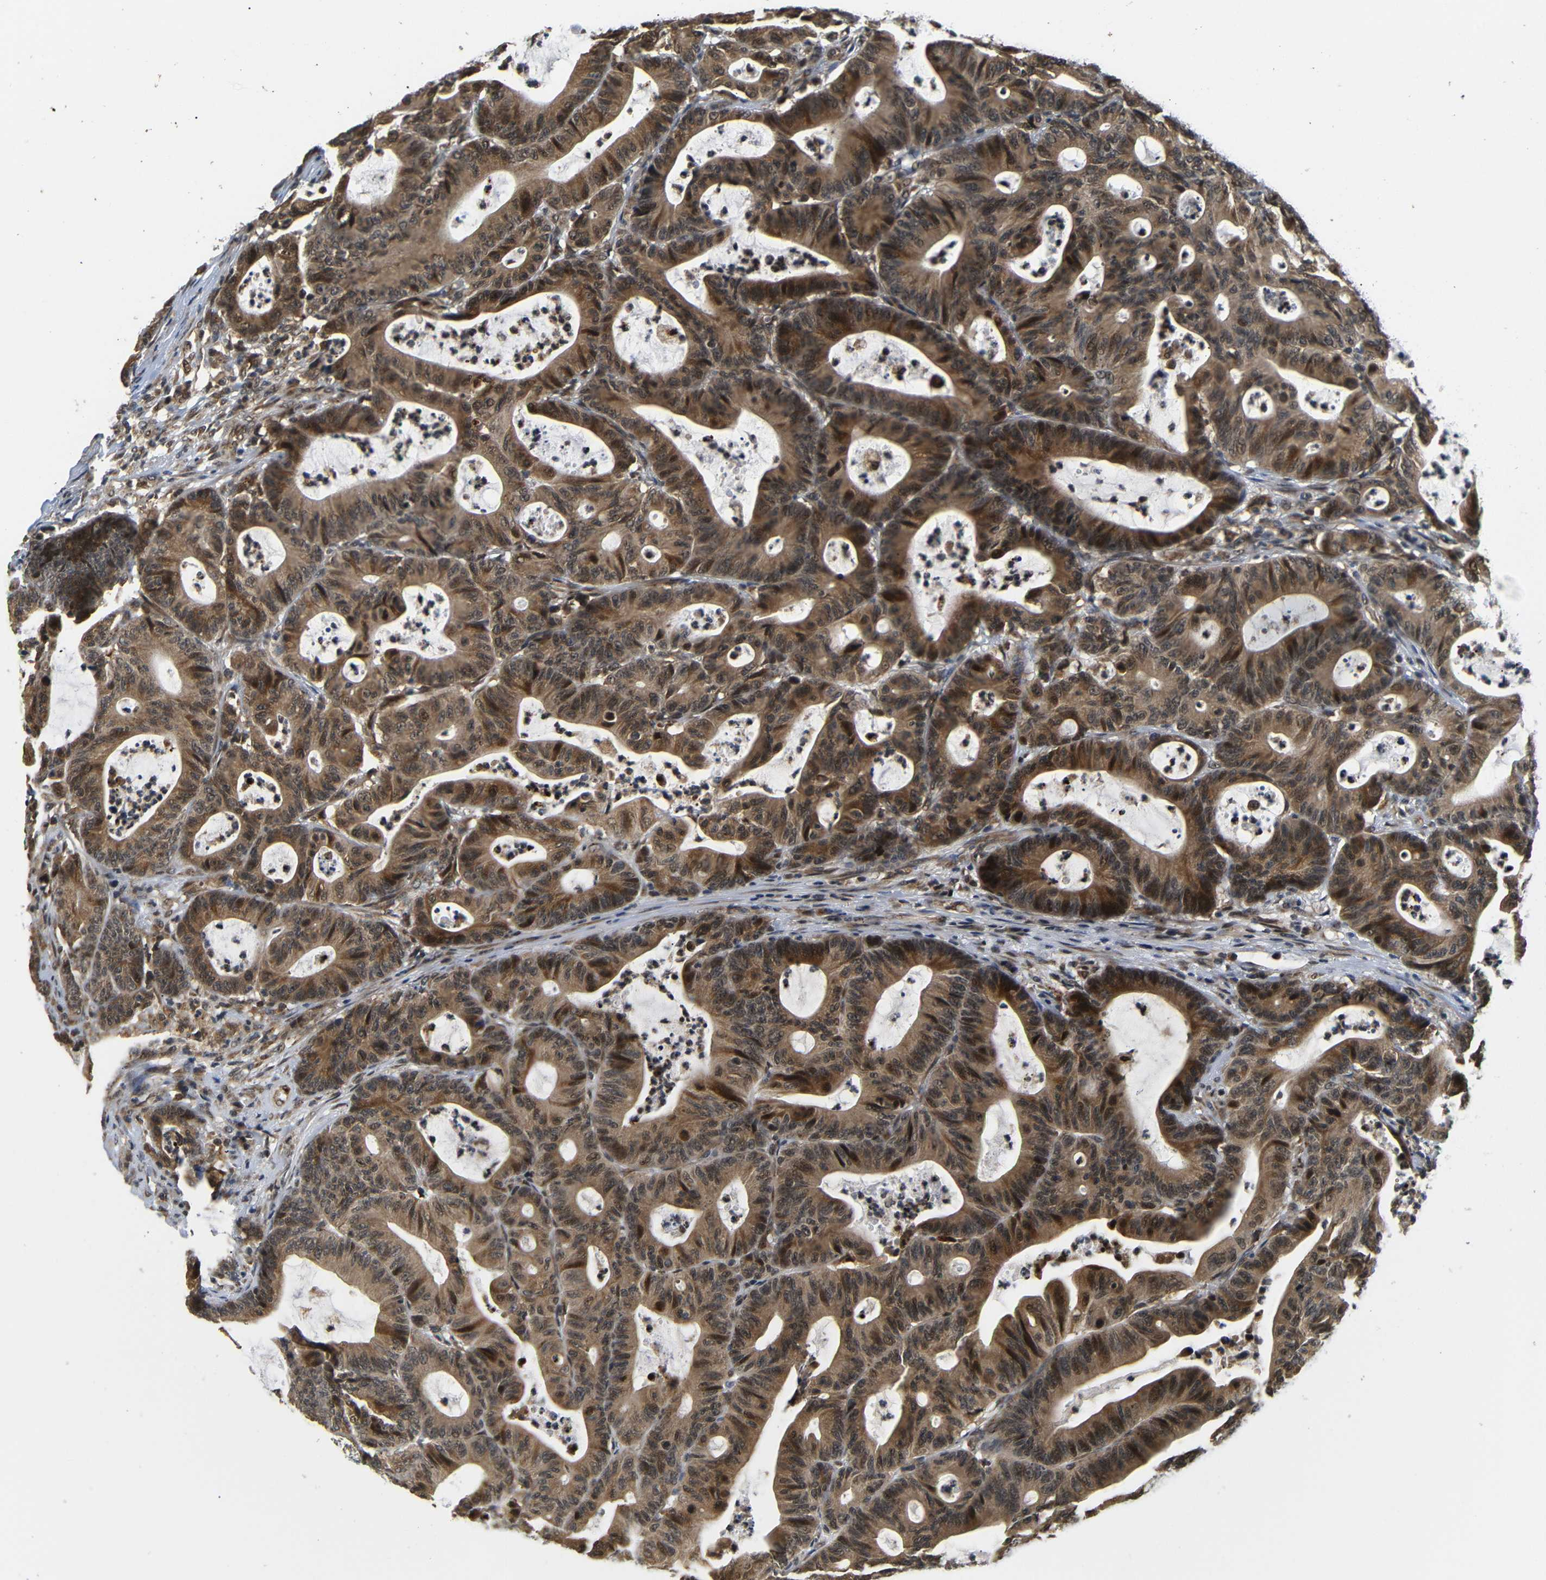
{"staining": {"intensity": "strong", "quantity": ">75%", "location": "cytoplasmic/membranous,nuclear"}, "tissue": "colorectal cancer", "cell_type": "Tumor cells", "image_type": "cancer", "snomed": [{"axis": "morphology", "description": "Adenocarcinoma, NOS"}, {"axis": "topography", "description": "Colon"}], "caption": "Immunohistochemical staining of human adenocarcinoma (colorectal) demonstrates strong cytoplasmic/membranous and nuclear protein expression in approximately >75% of tumor cells.", "gene": "GJA5", "patient": {"sex": "female", "age": 84}}